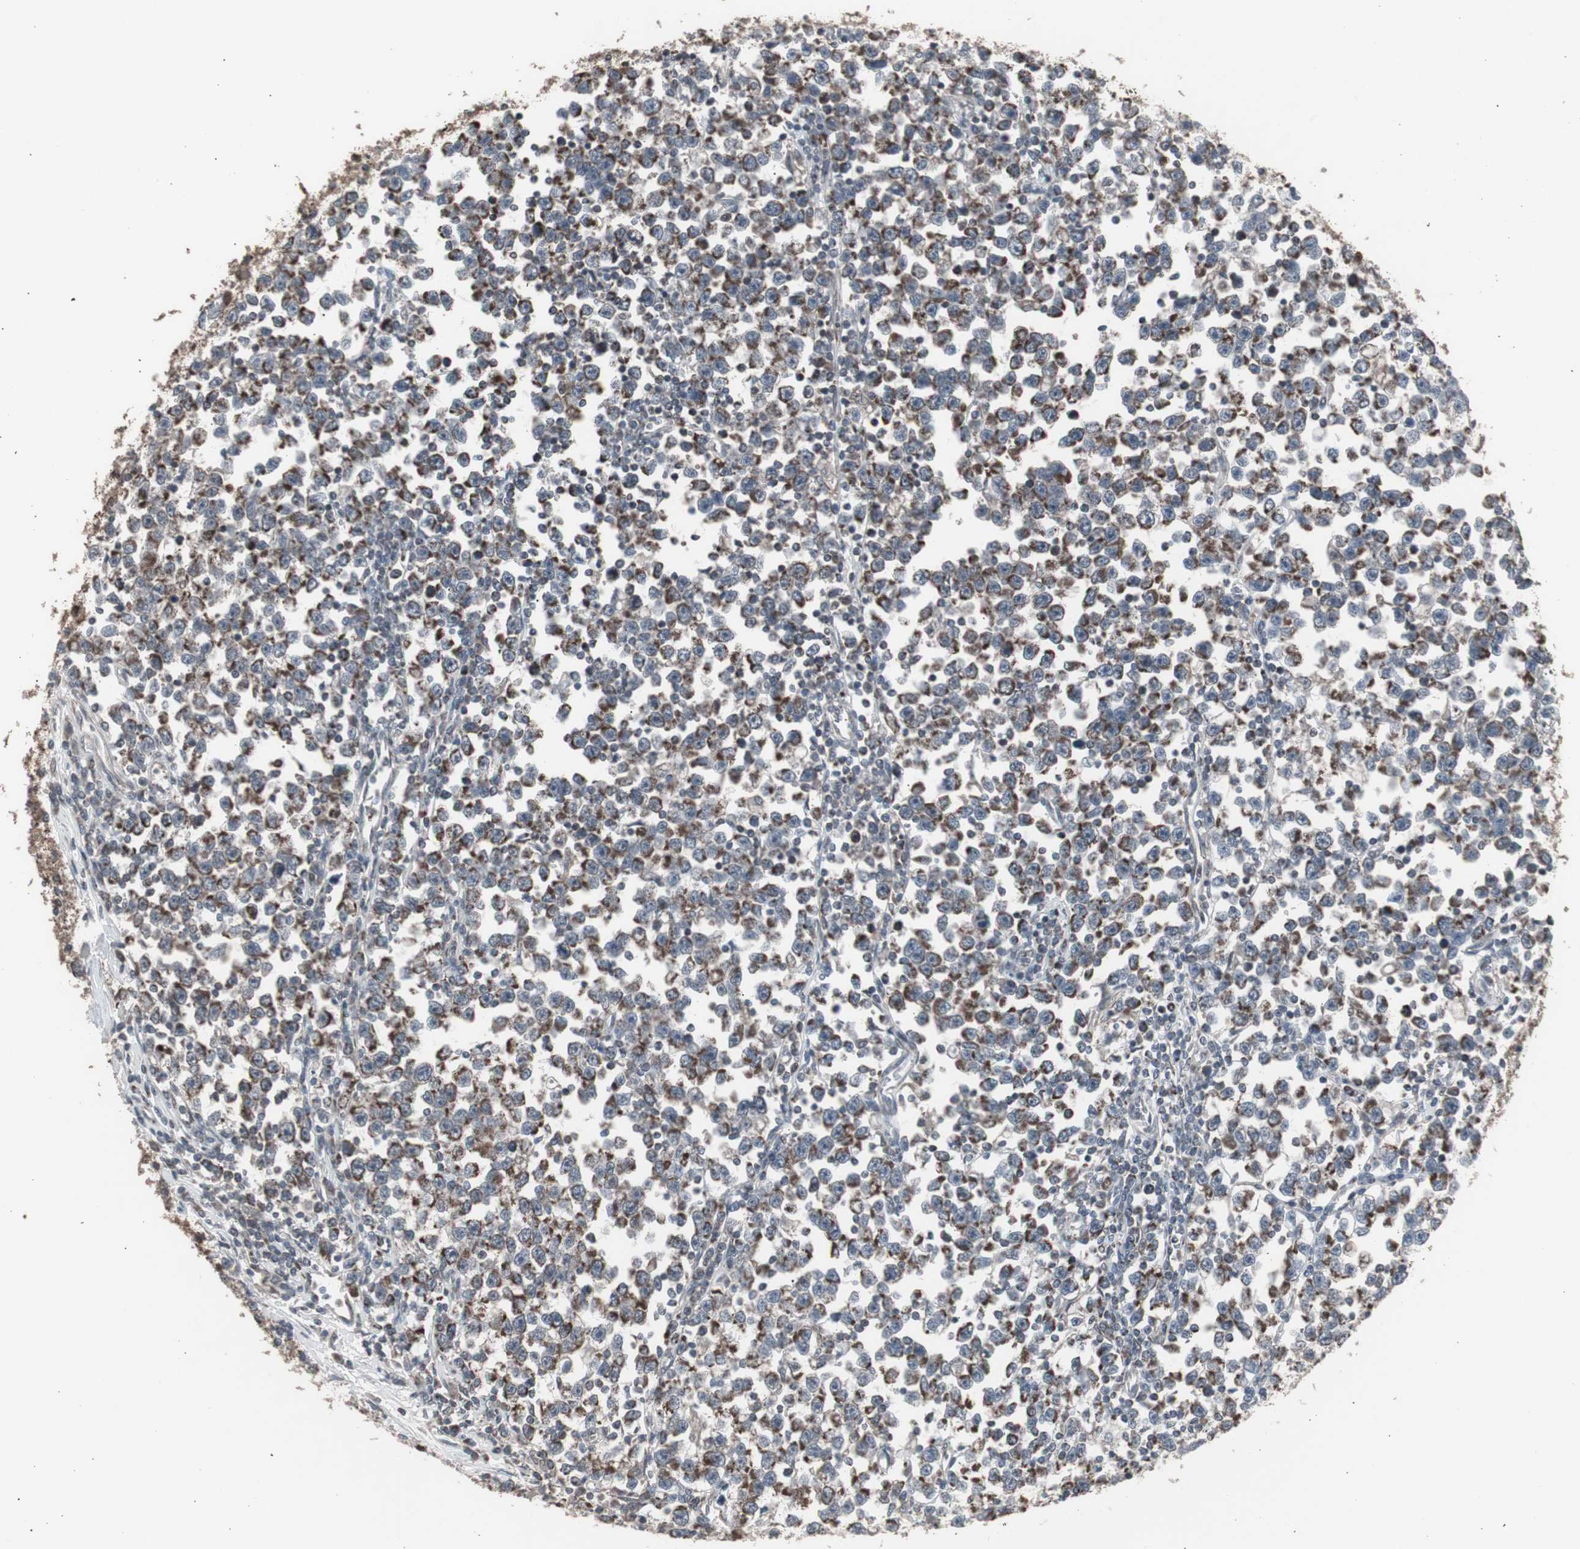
{"staining": {"intensity": "moderate", "quantity": "25%-75%", "location": "cytoplasmic/membranous"}, "tissue": "testis cancer", "cell_type": "Tumor cells", "image_type": "cancer", "snomed": [{"axis": "morphology", "description": "Seminoma, NOS"}, {"axis": "topography", "description": "Testis"}], "caption": "An immunohistochemistry histopathology image of neoplastic tissue is shown. Protein staining in brown highlights moderate cytoplasmic/membranous positivity in testis seminoma within tumor cells. Nuclei are stained in blue.", "gene": "RXRA", "patient": {"sex": "male", "age": 43}}